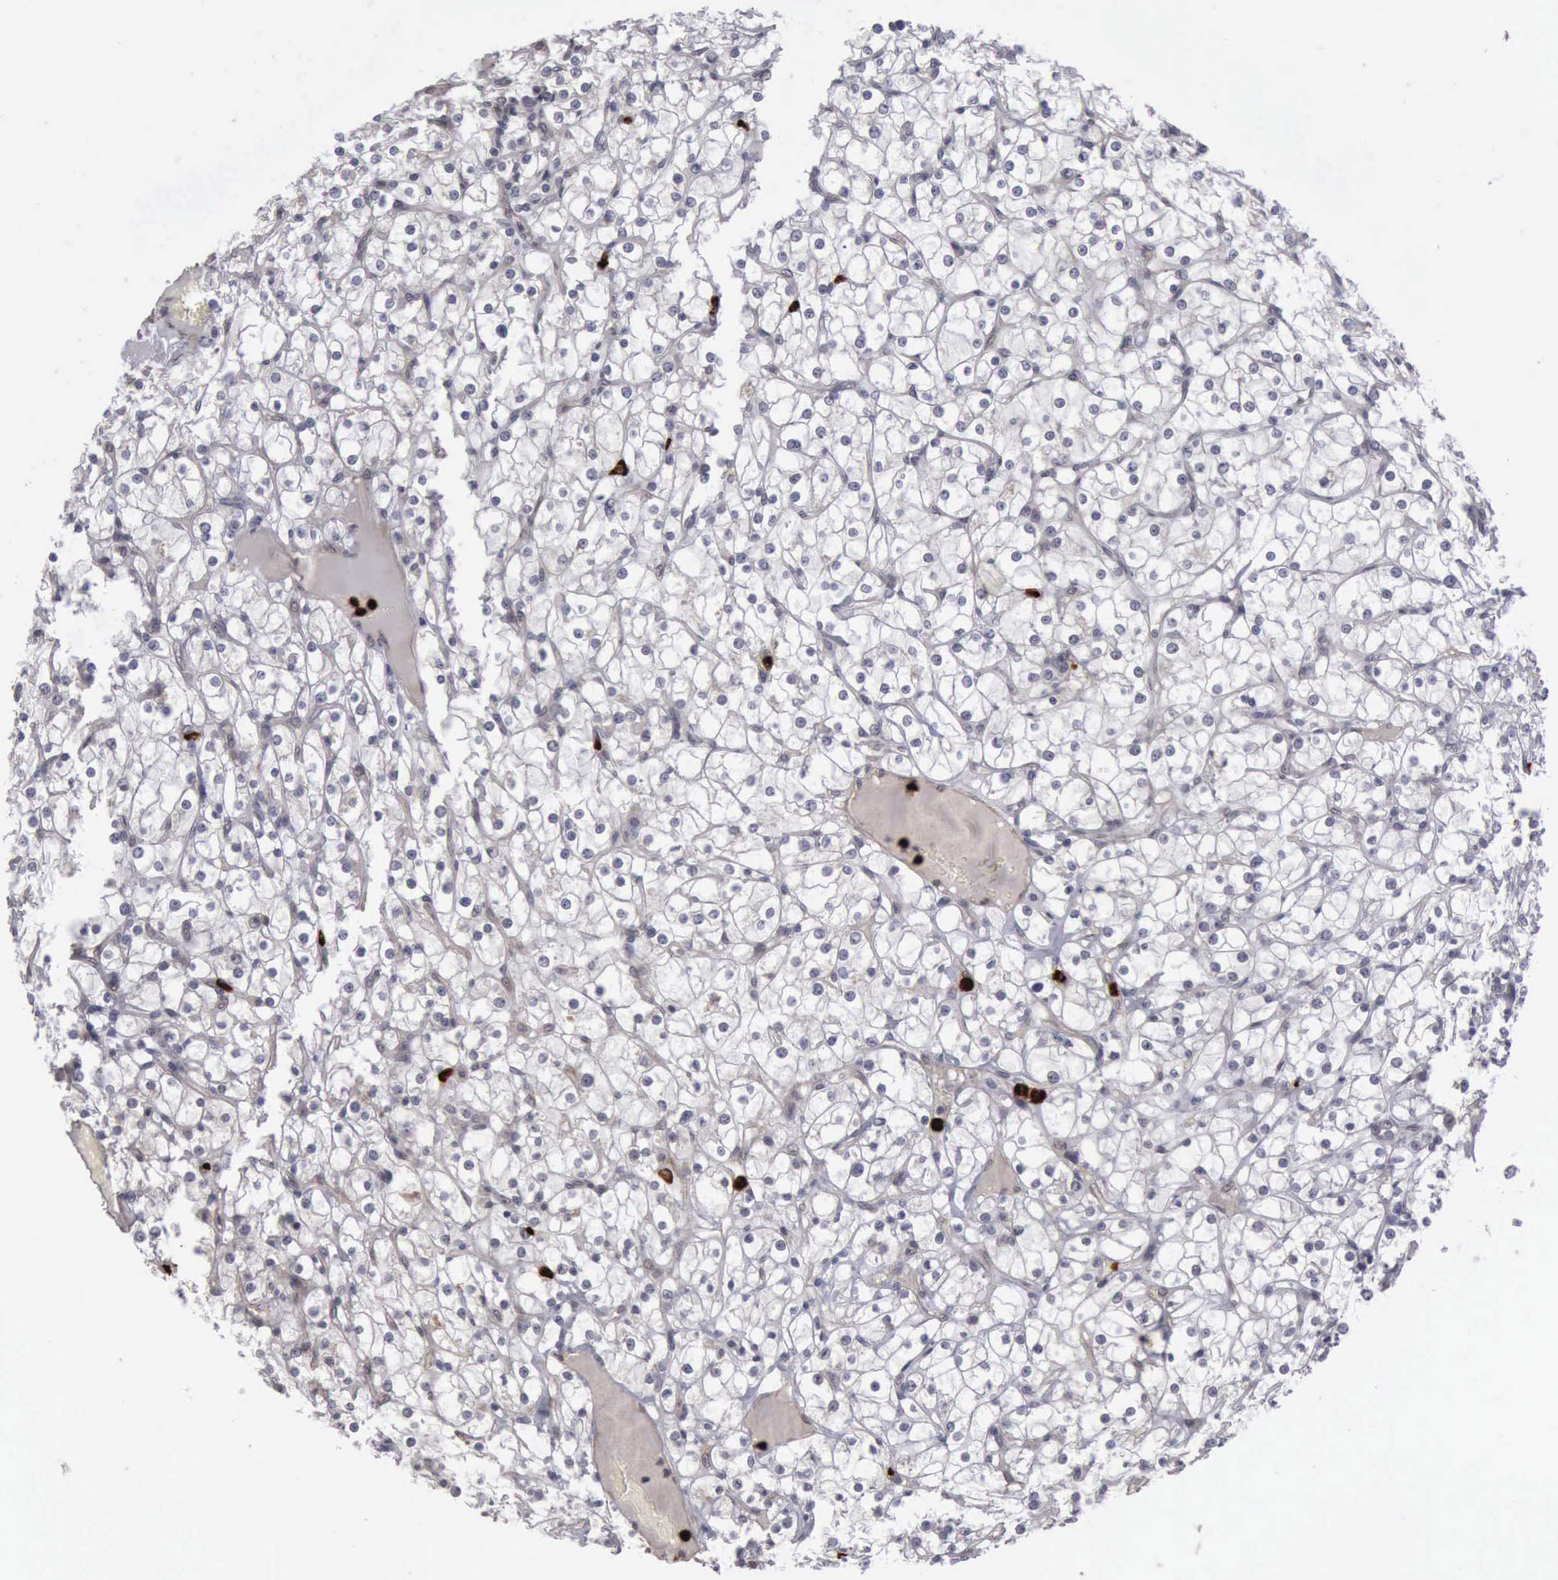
{"staining": {"intensity": "negative", "quantity": "none", "location": "none"}, "tissue": "renal cancer", "cell_type": "Tumor cells", "image_type": "cancer", "snomed": [{"axis": "morphology", "description": "Adenocarcinoma, NOS"}, {"axis": "topography", "description": "Kidney"}], "caption": "High magnification brightfield microscopy of renal cancer (adenocarcinoma) stained with DAB (3,3'-diaminobenzidine) (brown) and counterstained with hematoxylin (blue): tumor cells show no significant expression. (IHC, brightfield microscopy, high magnification).", "gene": "MMP9", "patient": {"sex": "female", "age": 73}}